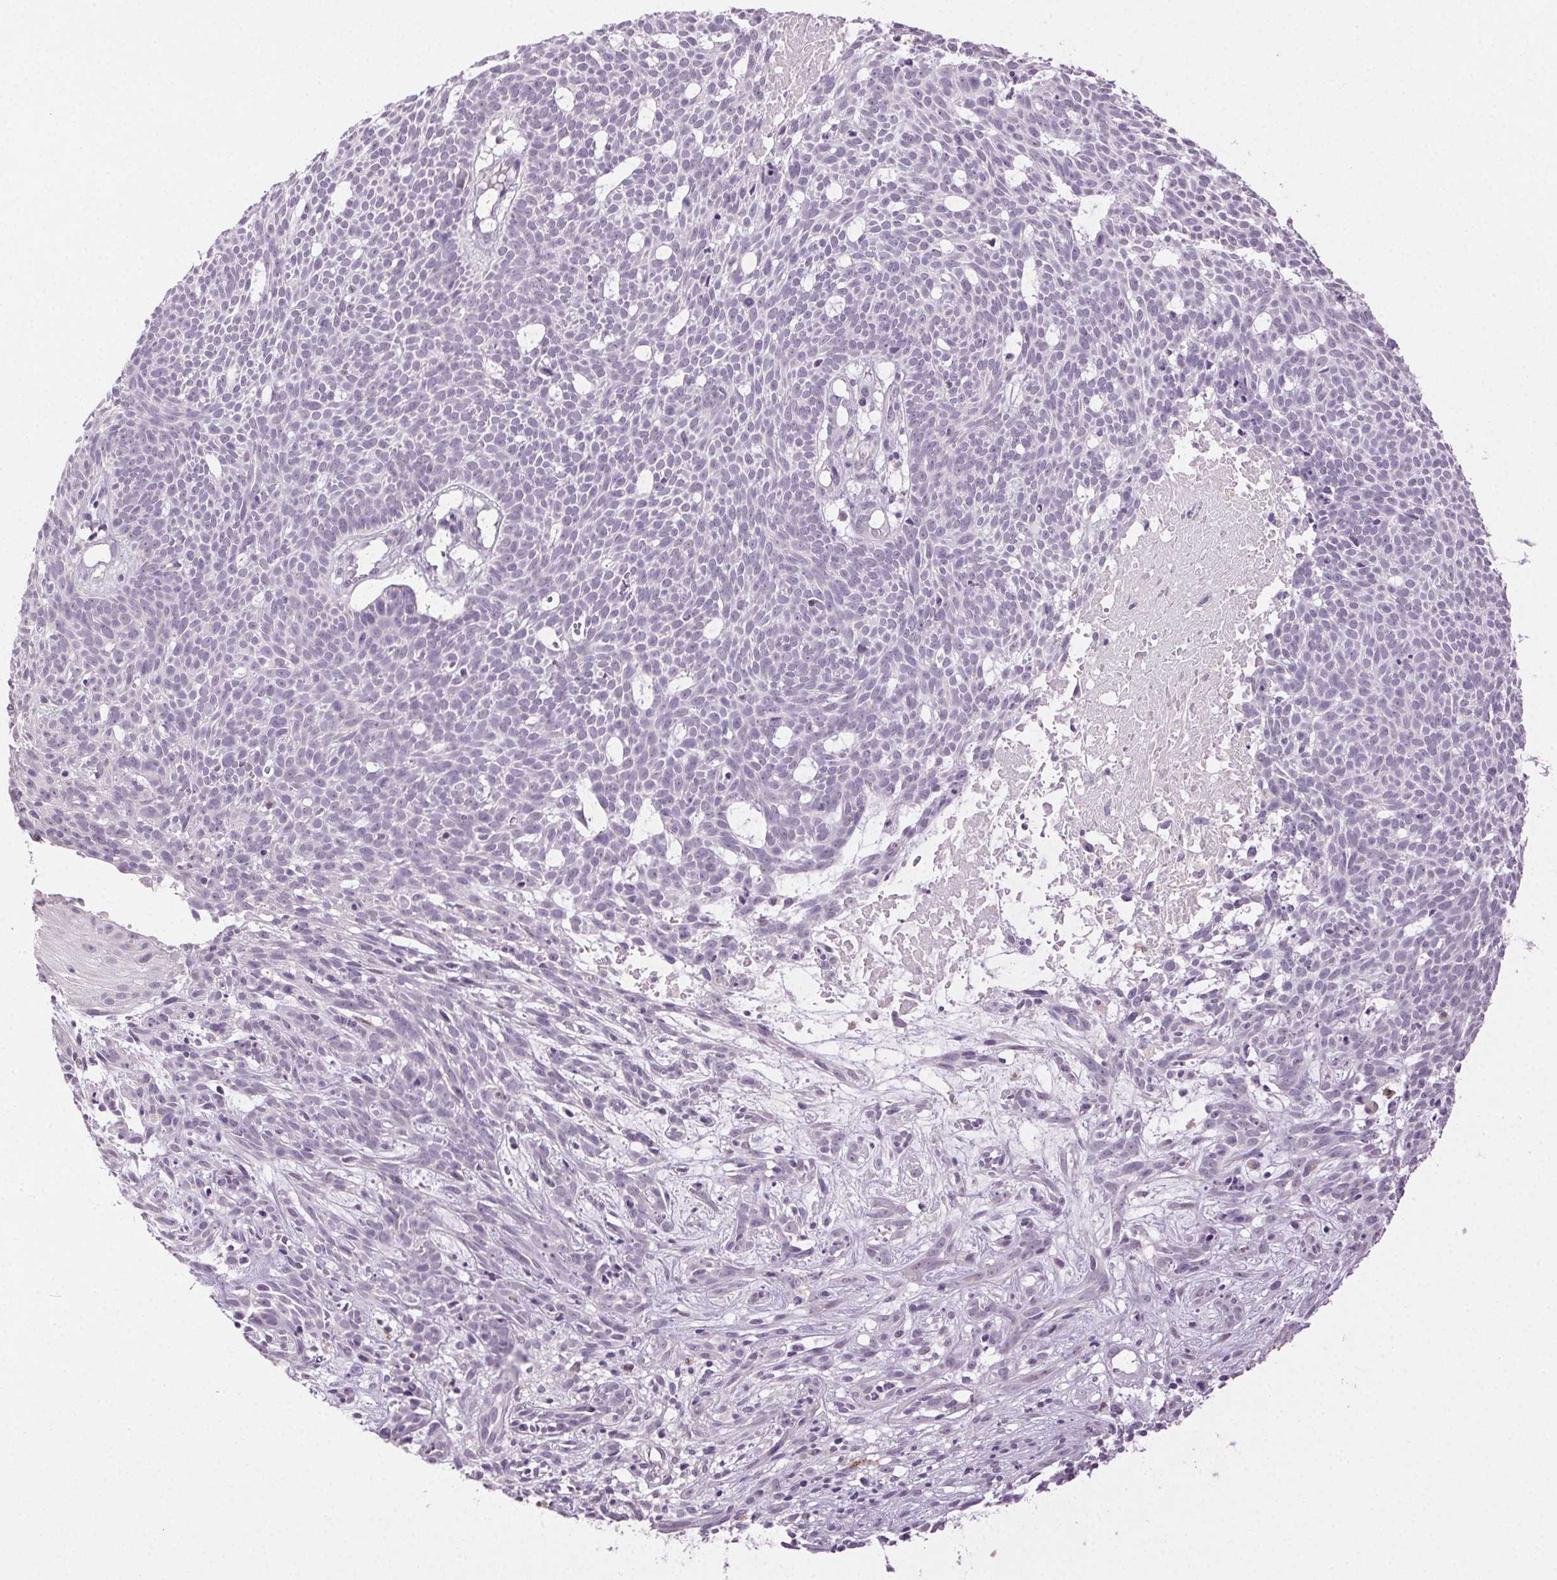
{"staining": {"intensity": "negative", "quantity": "none", "location": "none"}, "tissue": "skin cancer", "cell_type": "Tumor cells", "image_type": "cancer", "snomed": [{"axis": "morphology", "description": "Basal cell carcinoma"}, {"axis": "topography", "description": "Skin"}], "caption": "DAB (3,3'-diaminobenzidine) immunohistochemical staining of human skin basal cell carcinoma reveals no significant positivity in tumor cells.", "gene": "CLDN10", "patient": {"sex": "male", "age": 59}}